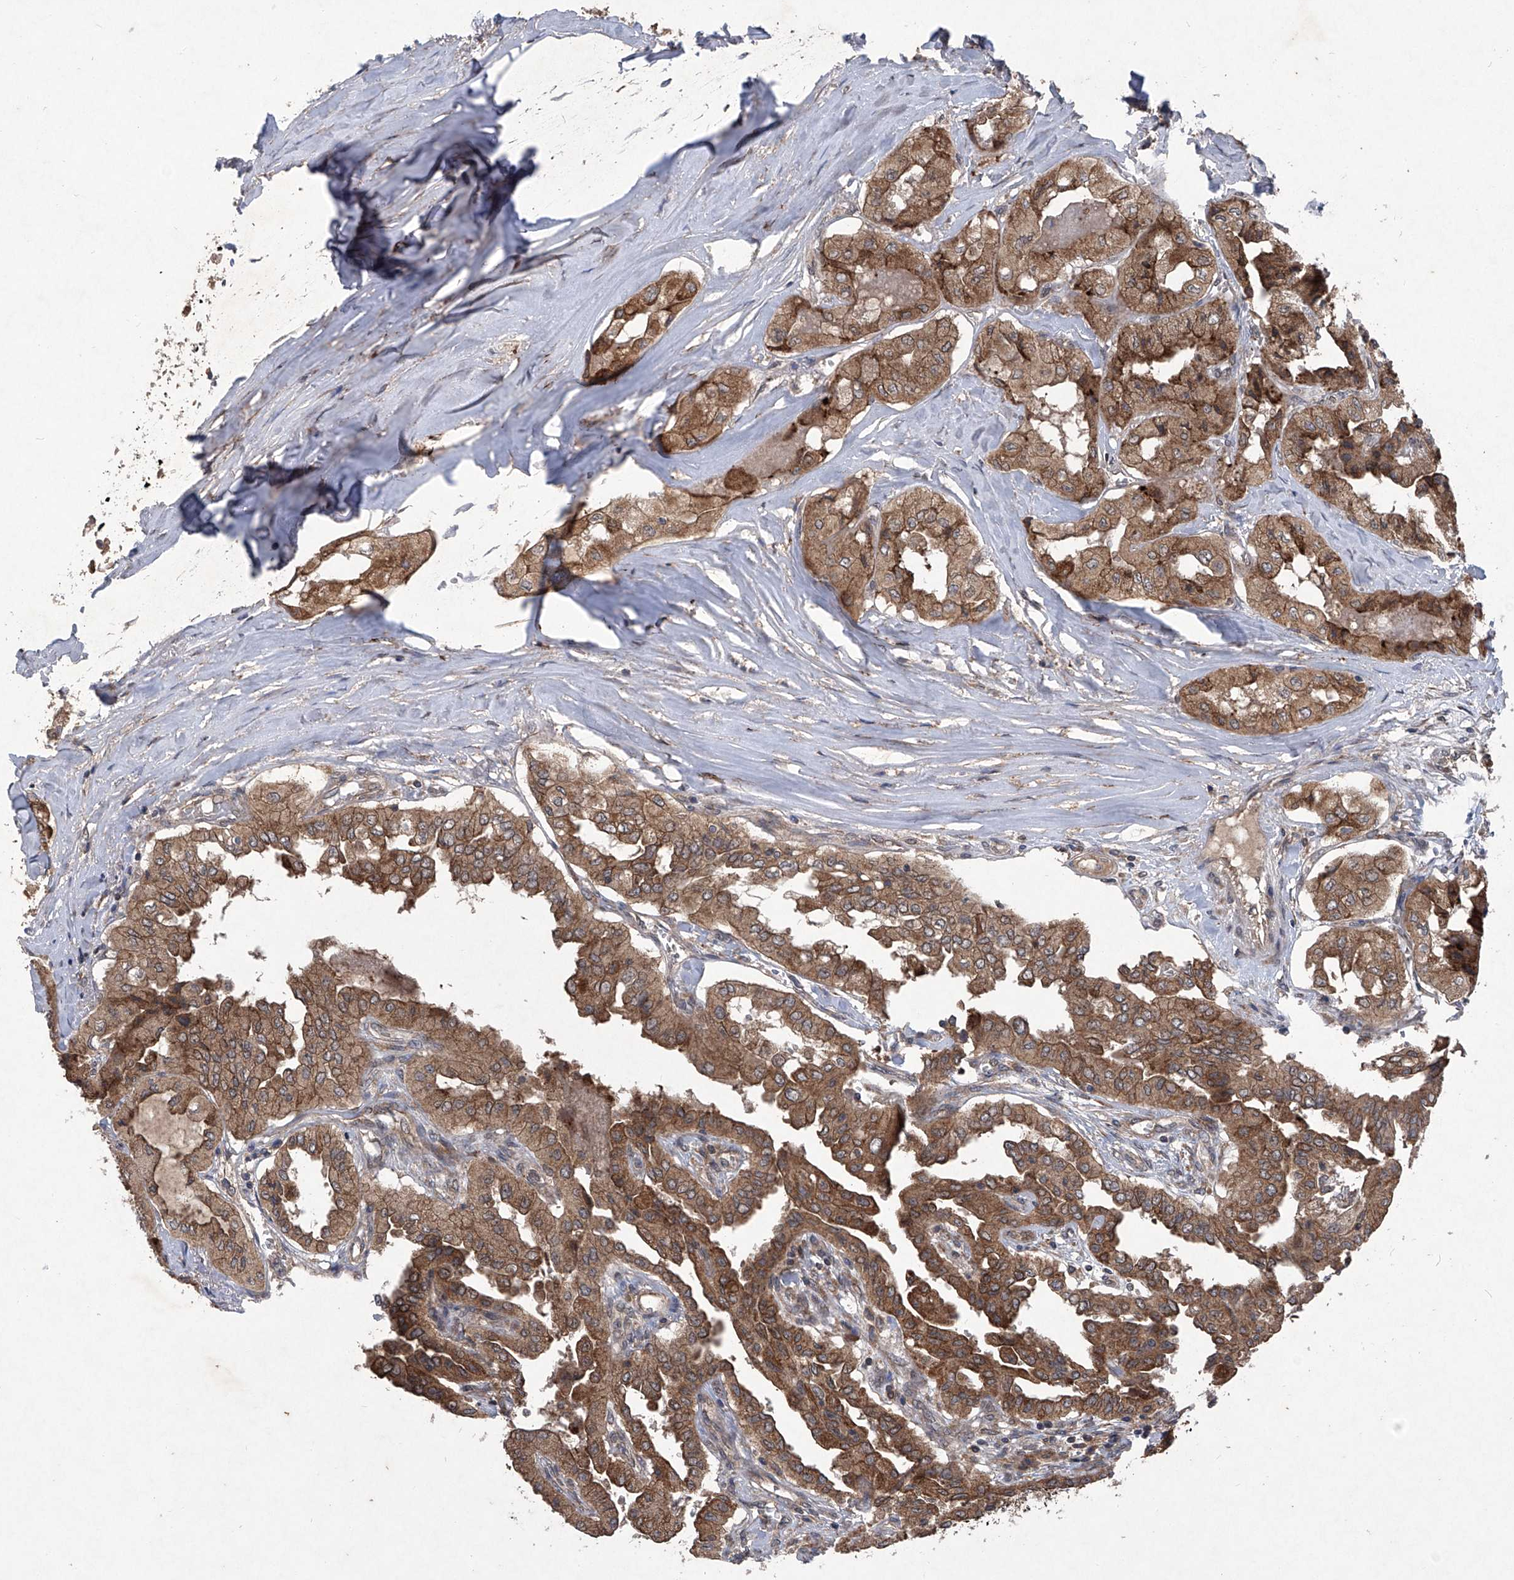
{"staining": {"intensity": "moderate", "quantity": ">75%", "location": "cytoplasmic/membranous"}, "tissue": "thyroid cancer", "cell_type": "Tumor cells", "image_type": "cancer", "snomed": [{"axis": "morphology", "description": "Papillary adenocarcinoma, NOS"}, {"axis": "topography", "description": "Thyroid gland"}], "caption": "This image reveals thyroid papillary adenocarcinoma stained with immunohistochemistry (IHC) to label a protein in brown. The cytoplasmic/membranous of tumor cells show moderate positivity for the protein. Nuclei are counter-stained blue.", "gene": "SUMF2", "patient": {"sex": "female", "age": 59}}